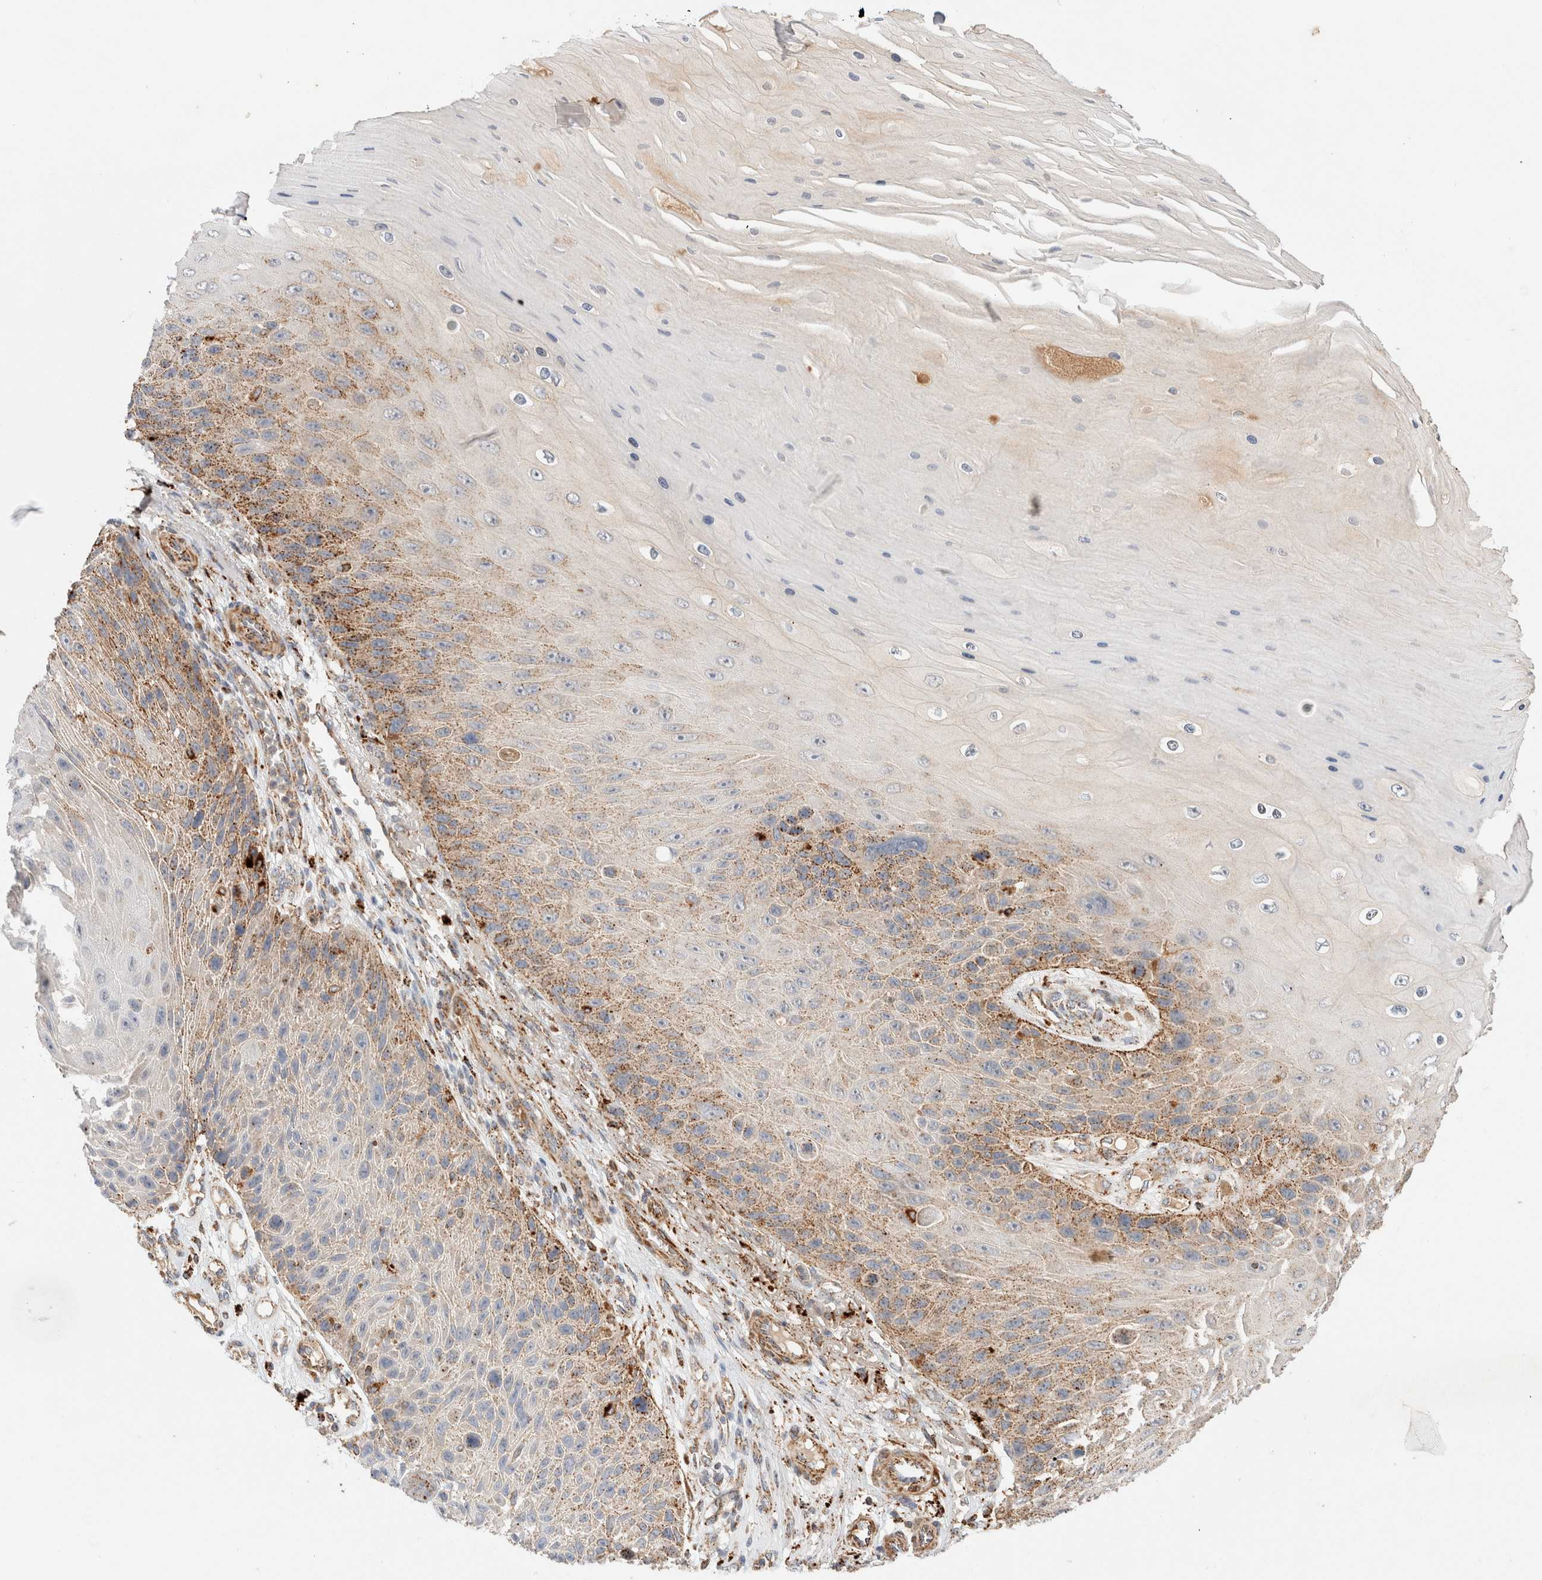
{"staining": {"intensity": "moderate", "quantity": ">75%", "location": "cytoplasmic/membranous"}, "tissue": "skin cancer", "cell_type": "Tumor cells", "image_type": "cancer", "snomed": [{"axis": "morphology", "description": "Squamous cell carcinoma, NOS"}, {"axis": "topography", "description": "Skin"}], "caption": "Skin cancer (squamous cell carcinoma) tissue shows moderate cytoplasmic/membranous expression in approximately >75% of tumor cells", "gene": "RABEPK", "patient": {"sex": "female", "age": 88}}